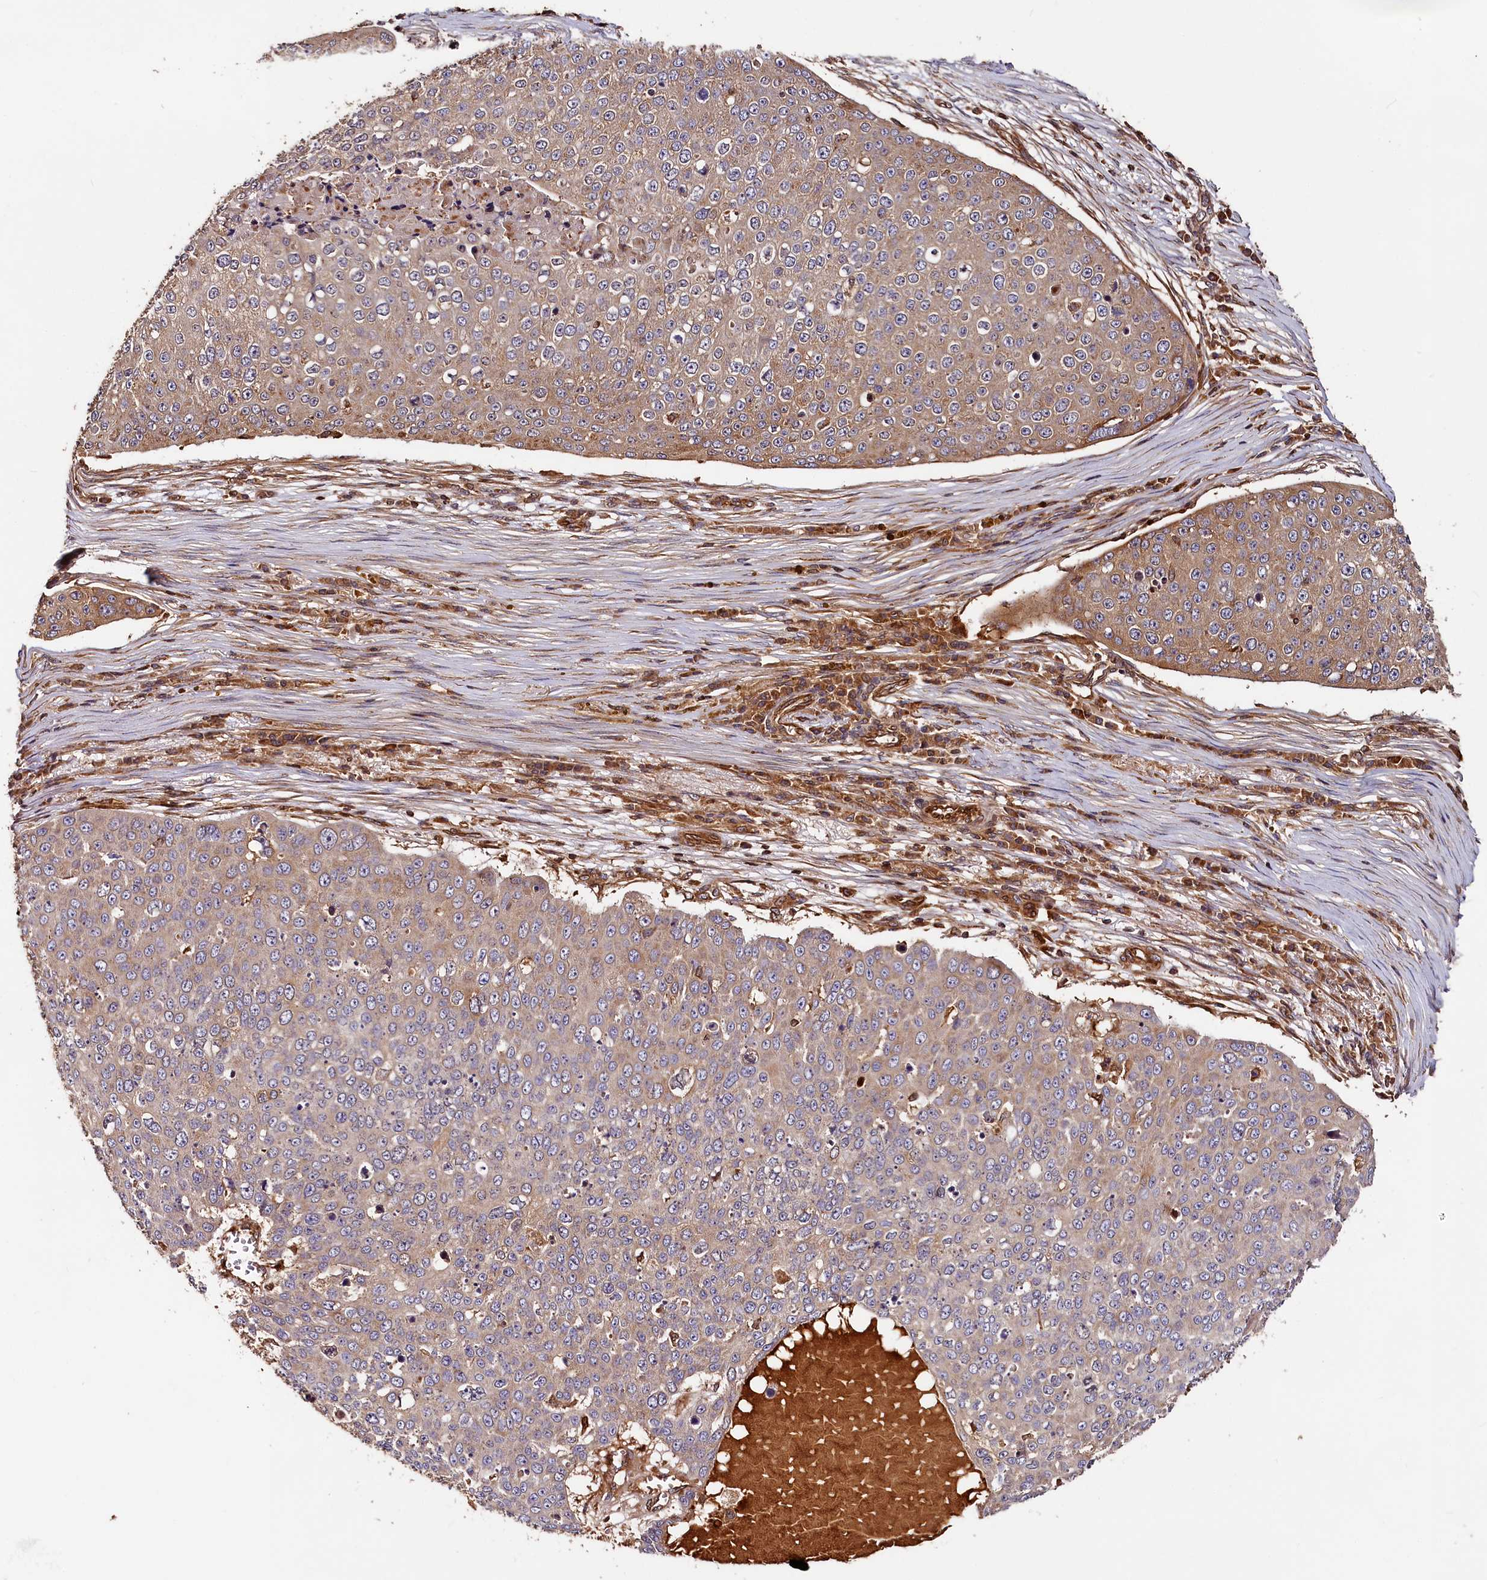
{"staining": {"intensity": "weak", "quantity": "25%-75%", "location": "cytoplasmic/membranous"}, "tissue": "skin cancer", "cell_type": "Tumor cells", "image_type": "cancer", "snomed": [{"axis": "morphology", "description": "Squamous cell carcinoma, NOS"}, {"axis": "topography", "description": "Skin"}], "caption": "High-power microscopy captured an immunohistochemistry (IHC) image of skin squamous cell carcinoma, revealing weak cytoplasmic/membranous positivity in about 25%-75% of tumor cells. Nuclei are stained in blue.", "gene": "HMOX2", "patient": {"sex": "male", "age": 71}}